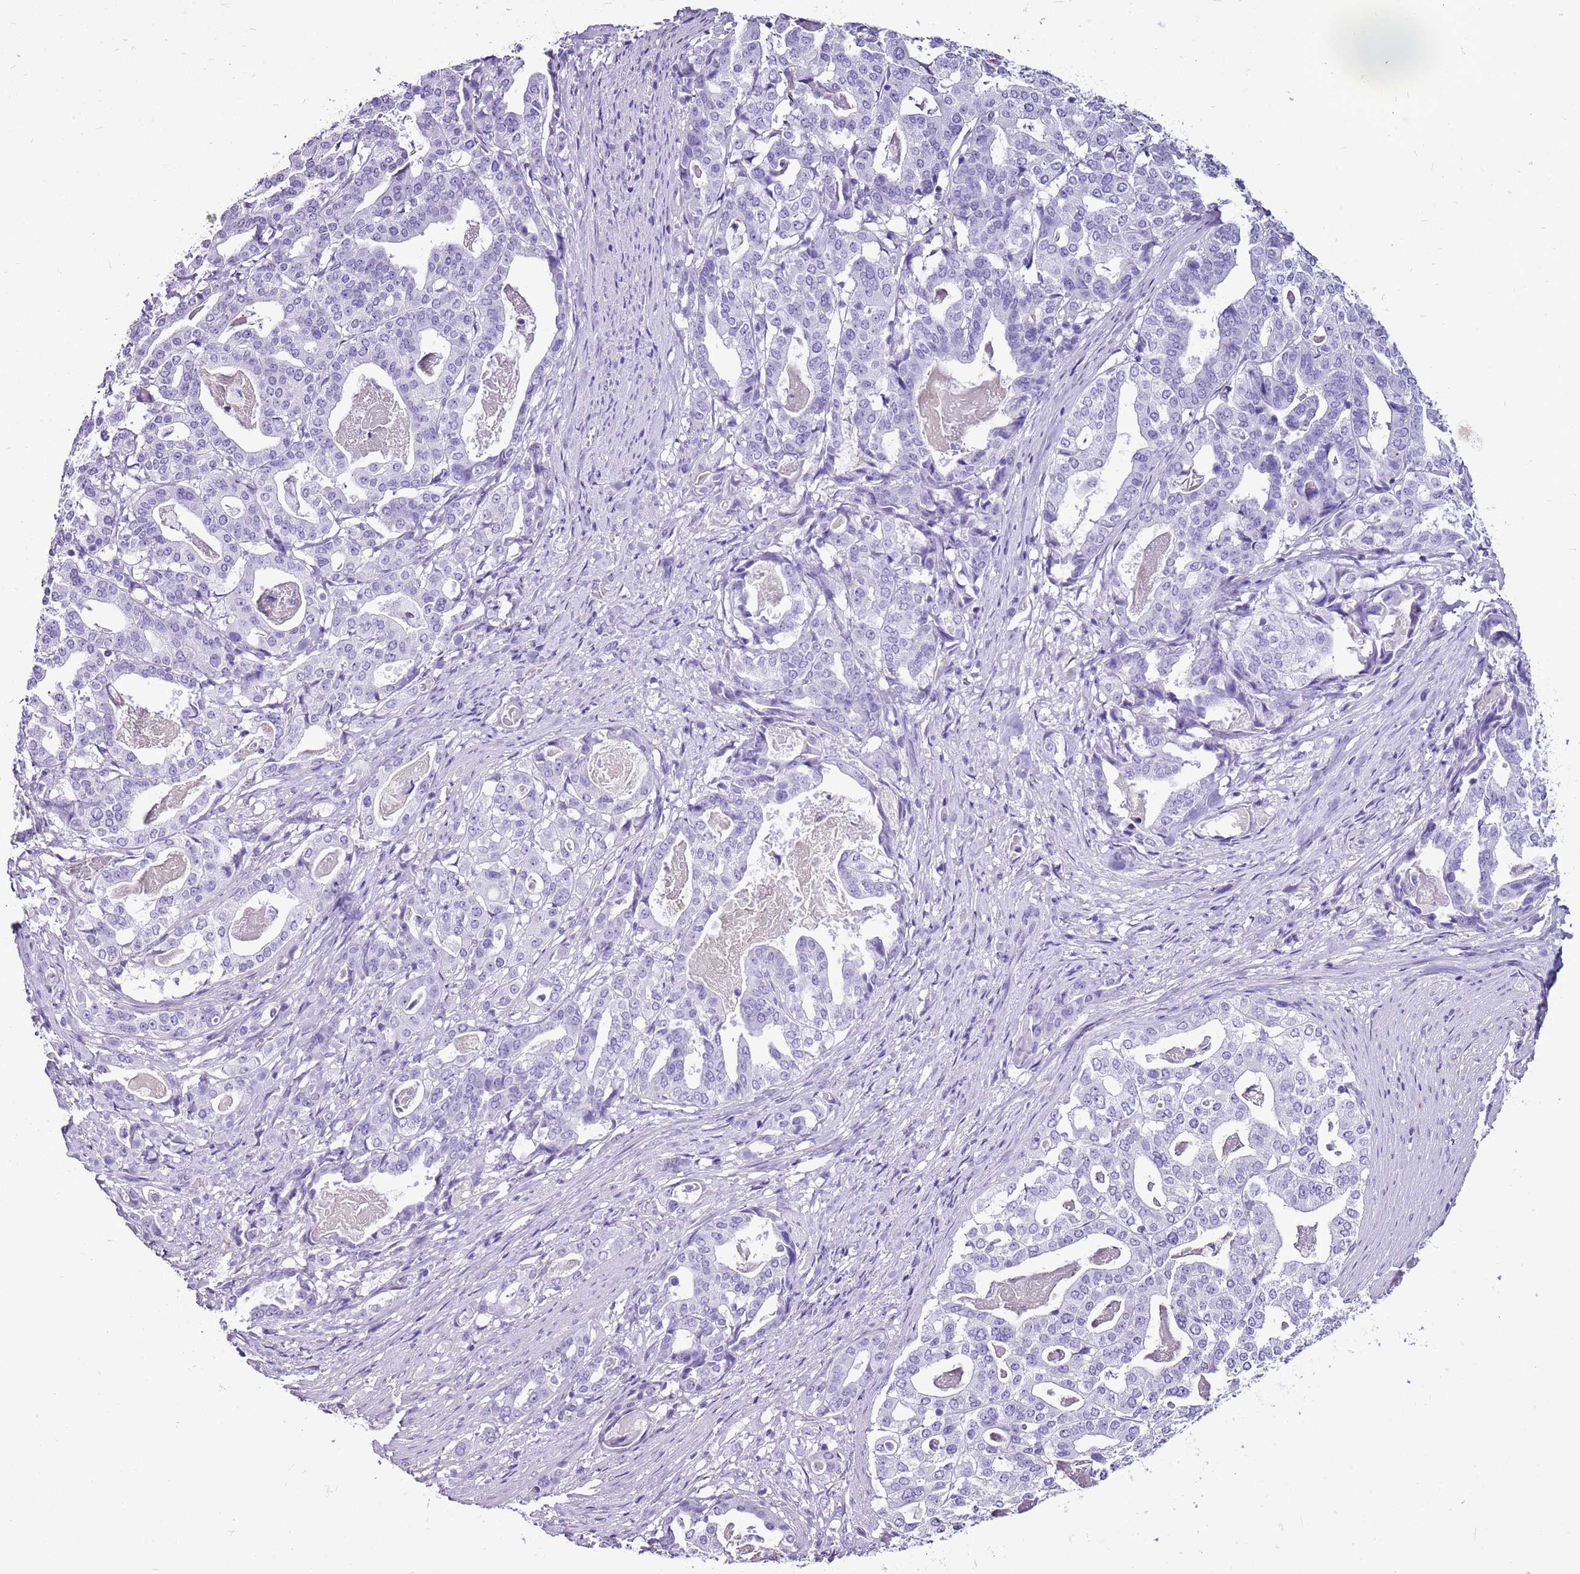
{"staining": {"intensity": "negative", "quantity": "none", "location": "none"}, "tissue": "stomach cancer", "cell_type": "Tumor cells", "image_type": "cancer", "snomed": [{"axis": "morphology", "description": "Adenocarcinoma, NOS"}, {"axis": "topography", "description": "Stomach"}], "caption": "Immunohistochemistry image of stomach cancer (adenocarcinoma) stained for a protein (brown), which exhibits no positivity in tumor cells.", "gene": "ACSS3", "patient": {"sex": "male", "age": 48}}